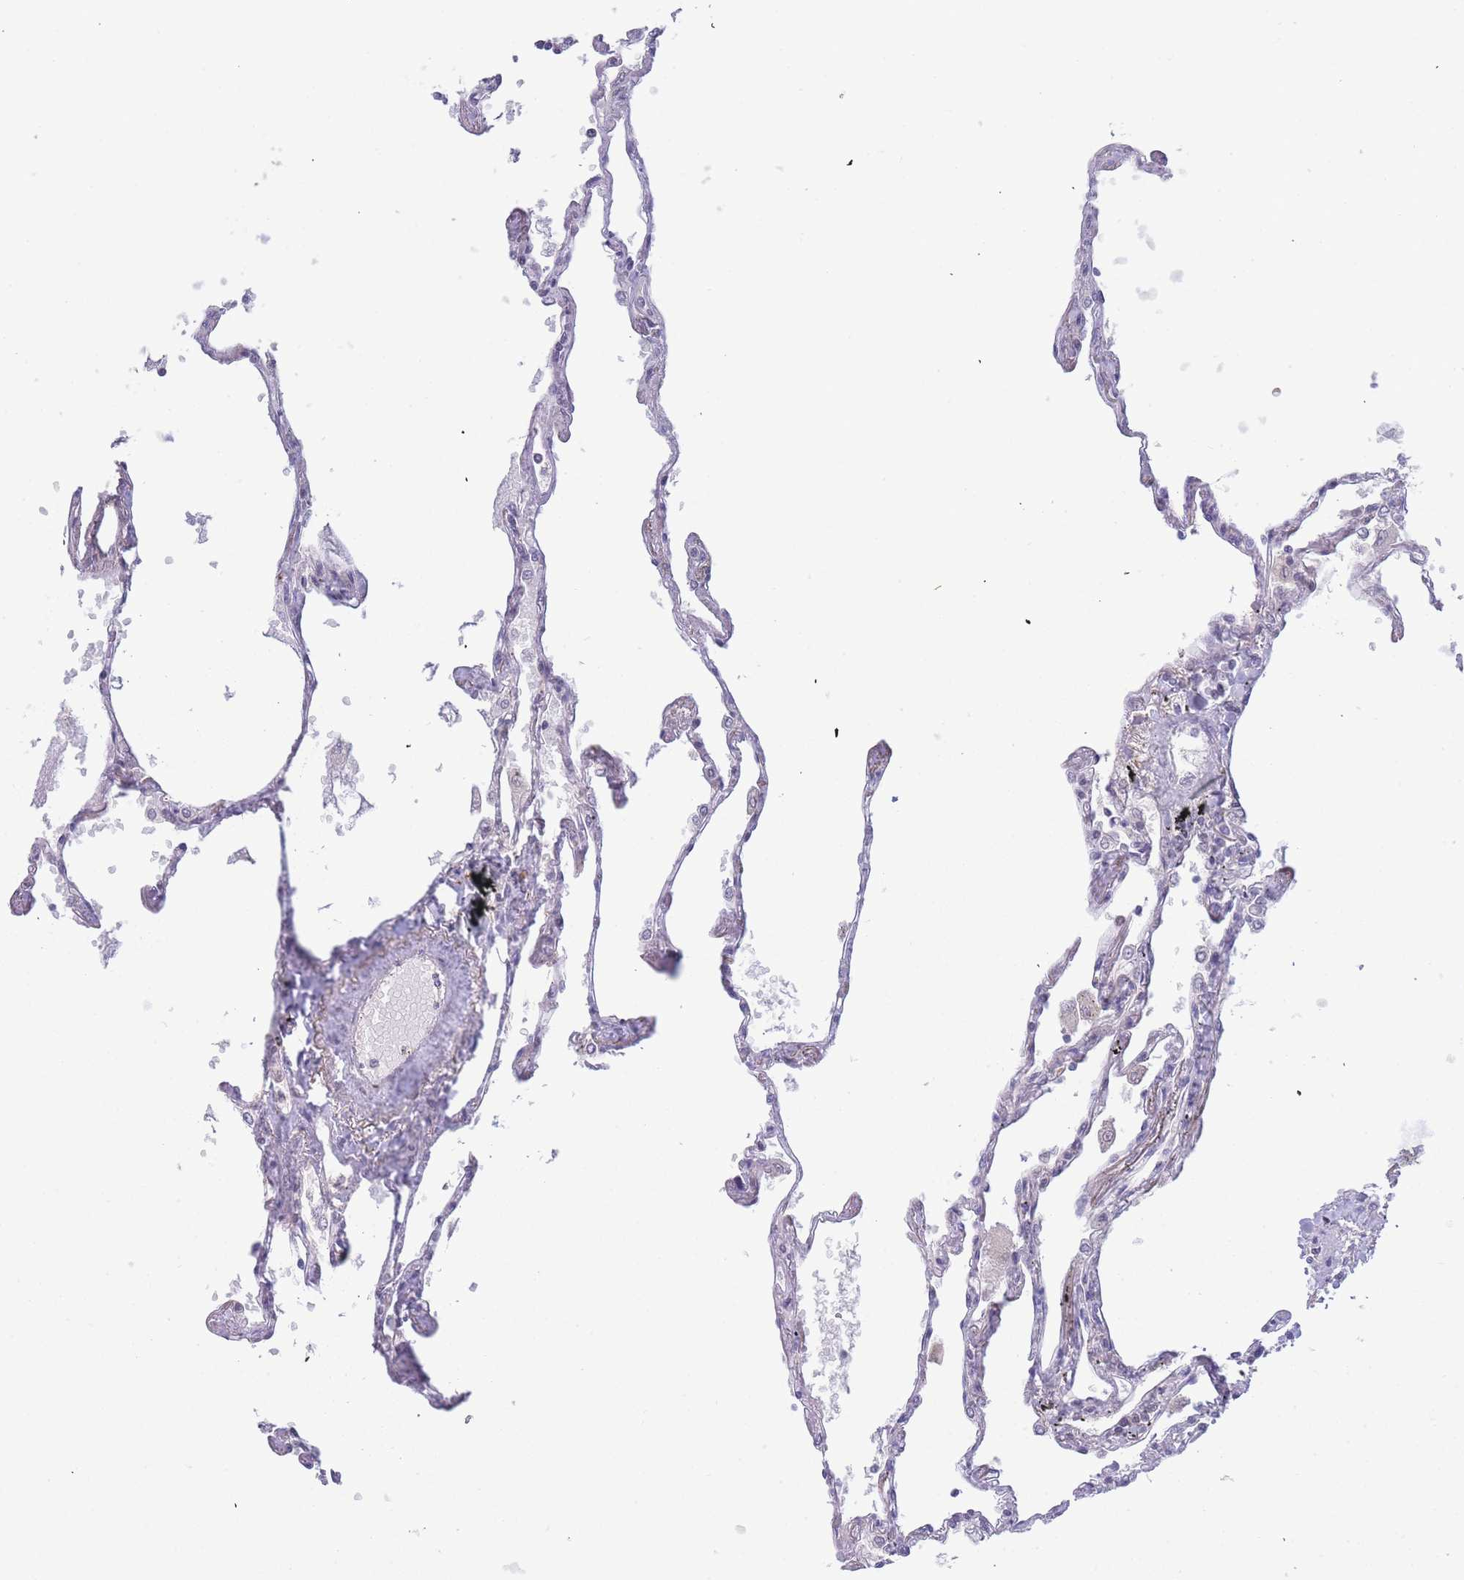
{"staining": {"intensity": "moderate", "quantity": "<25%", "location": "nuclear"}, "tissue": "lung", "cell_type": "Alveolar cells", "image_type": "normal", "snomed": [{"axis": "morphology", "description": "Normal tissue, NOS"}, {"axis": "topography", "description": "Lung"}], "caption": "This micrograph shows benign lung stained with immunohistochemistry (IHC) to label a protein in brown. The nuclear of alveolar cells show moderate positivity for the protein. Nuclei are counter-stained blue.", "gene": "DEAF1", "patient": {"sex": "female", "age": 67}}